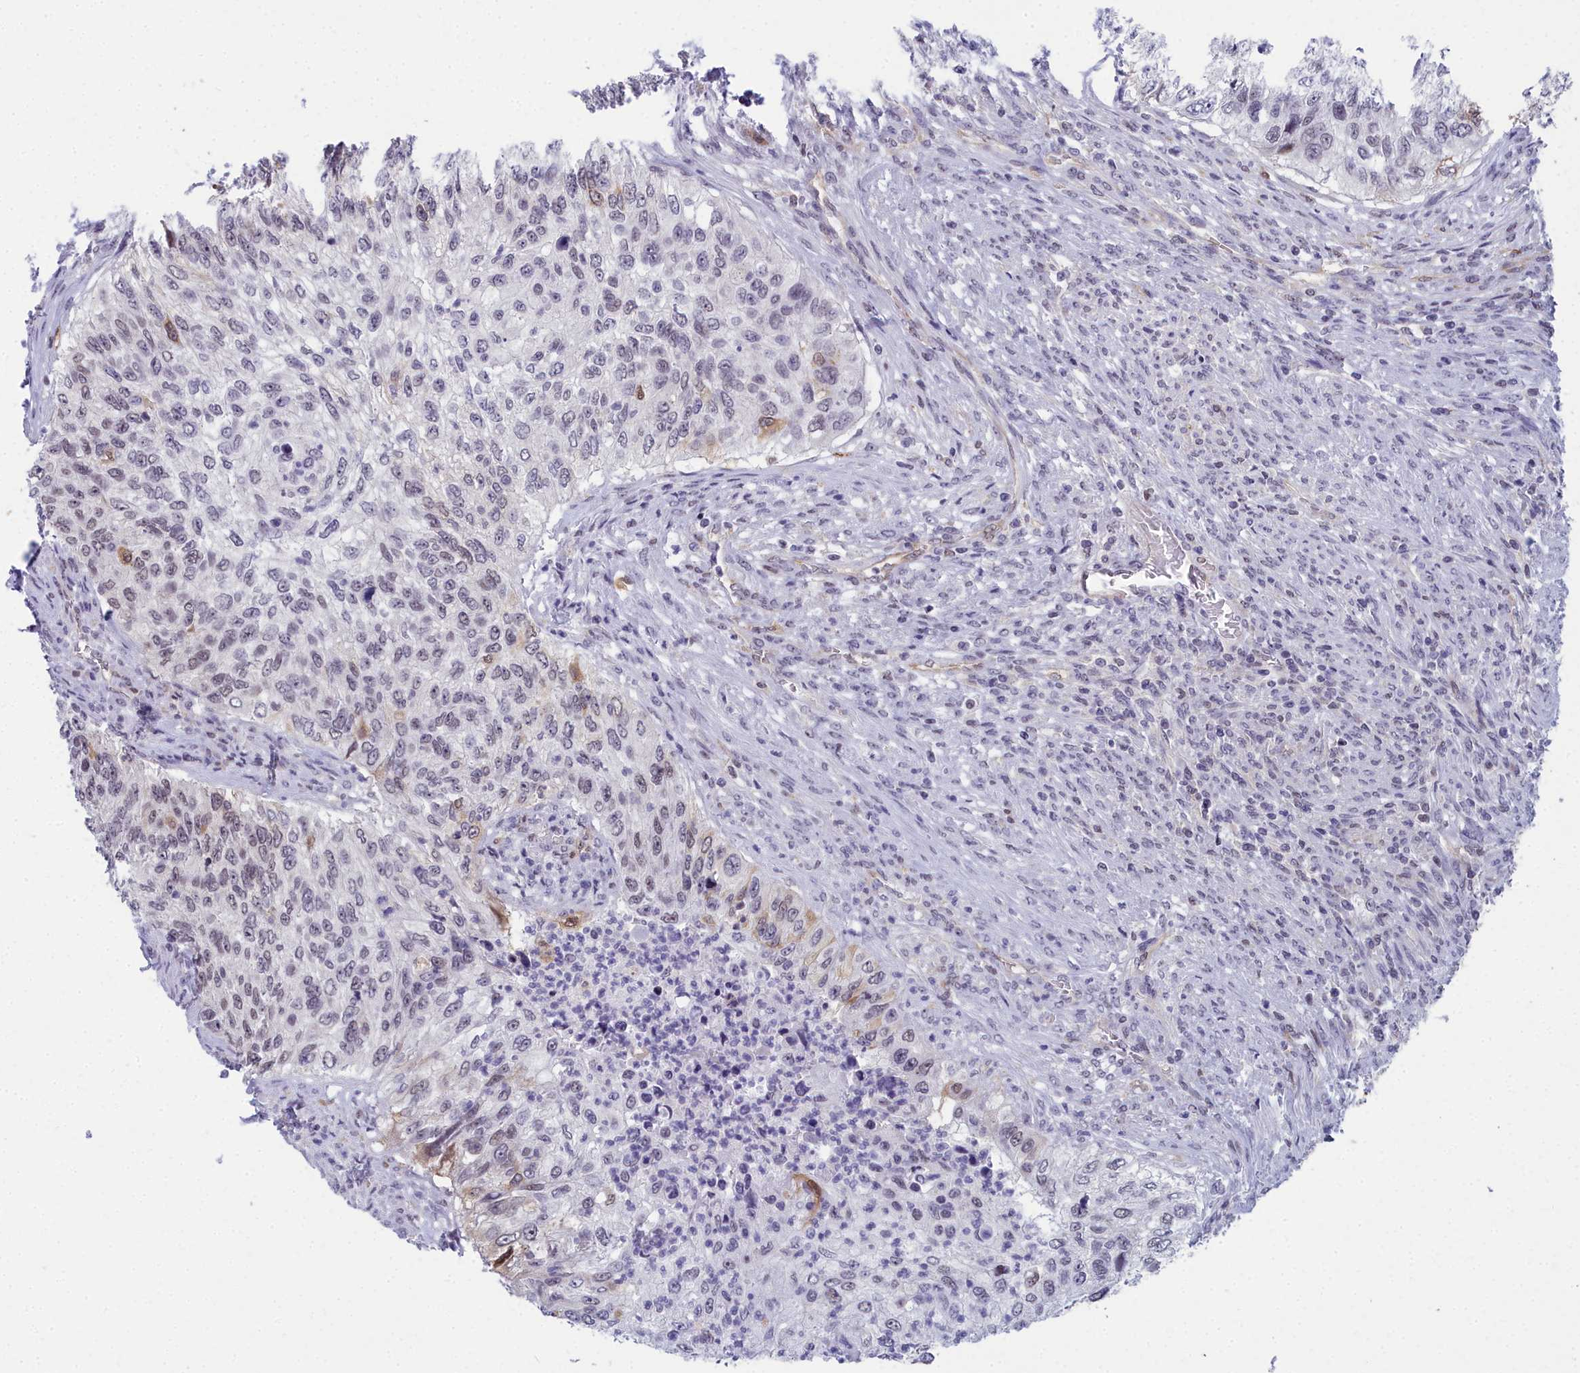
{"staining": {"intensity": "moderate", "quantity": "<25%", "location": "cytoplasmic/membranous,nuclear"}, "tissue": "urothelial cancer", "cell_type": "Tumor cells", "image_type": "cancer", "snomed": [{"axis": "morphology", "description": "Urothelial carcinoma, High grade"}, {"axis": "topography", "description": "Urinary bladder"}], "caption": "IHC of urothelial carcinoma (high-grade) shows low levels of moderate cytoplasmic/membranous and nuclear staining in about <25% of tumor cells.", "gene": "CCDC97", "patient": {"sex": "female", "age": 60}}